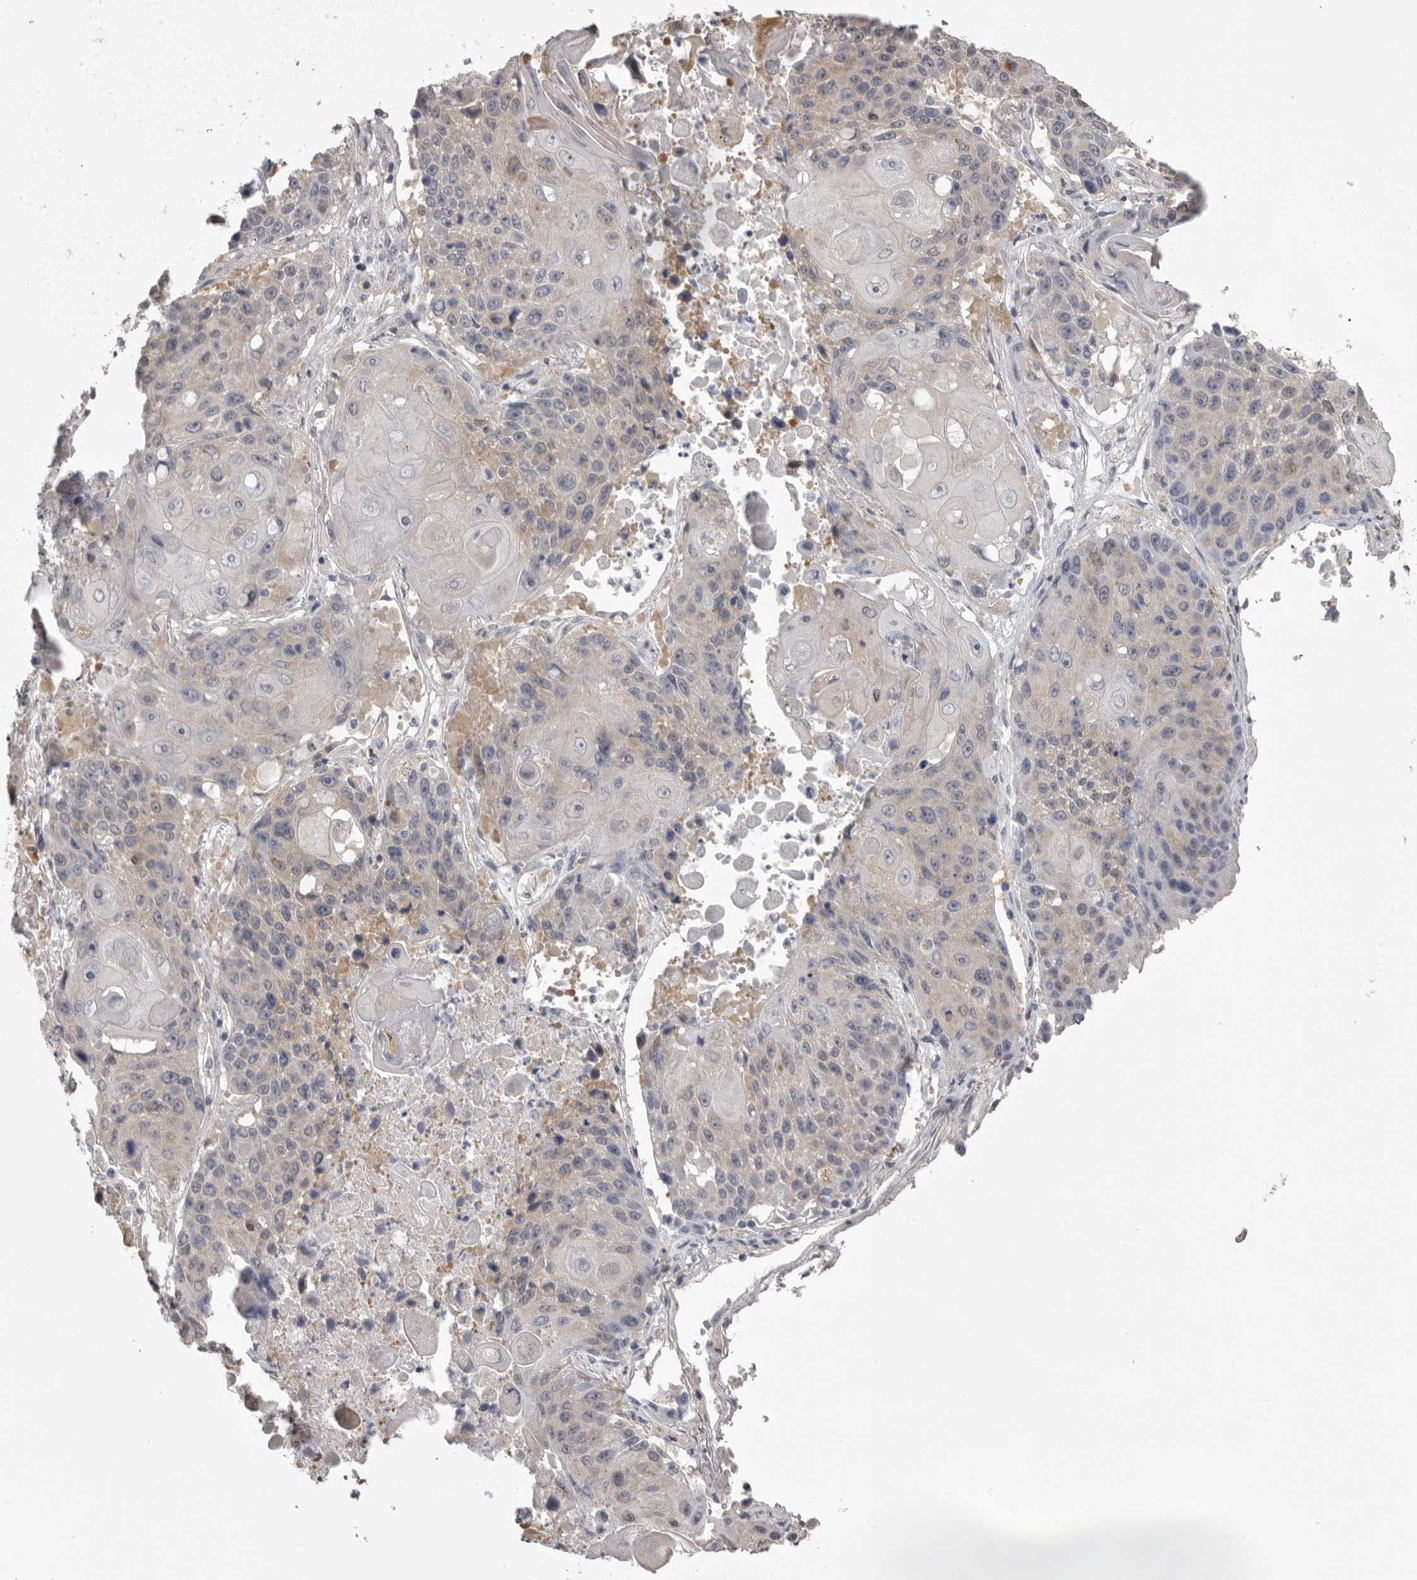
{"staining": {"intensity": "weak", "quantity": "<25%", "location": "cytoplasmic/membranous"}, "tissue": "lung cancer", "cell_type": "Tumor cells", "image_type": "cancer", "snomed": [{"axis": "morphology", "description": "Squamous cell carcinoma, NOS"}, {"axis": "topography", "description": "Lung"}], "caption": "Immunohistochemical staining of human lung squamous cell carcinoma displays no significant staining in tumor cells. (Brightfield microscopy of DAB (3,3'-diaminobenzidine) immunohistochemistry at high magnification).", "gene": "MDH1", "patient": {"sex": "male", "age": 61}}